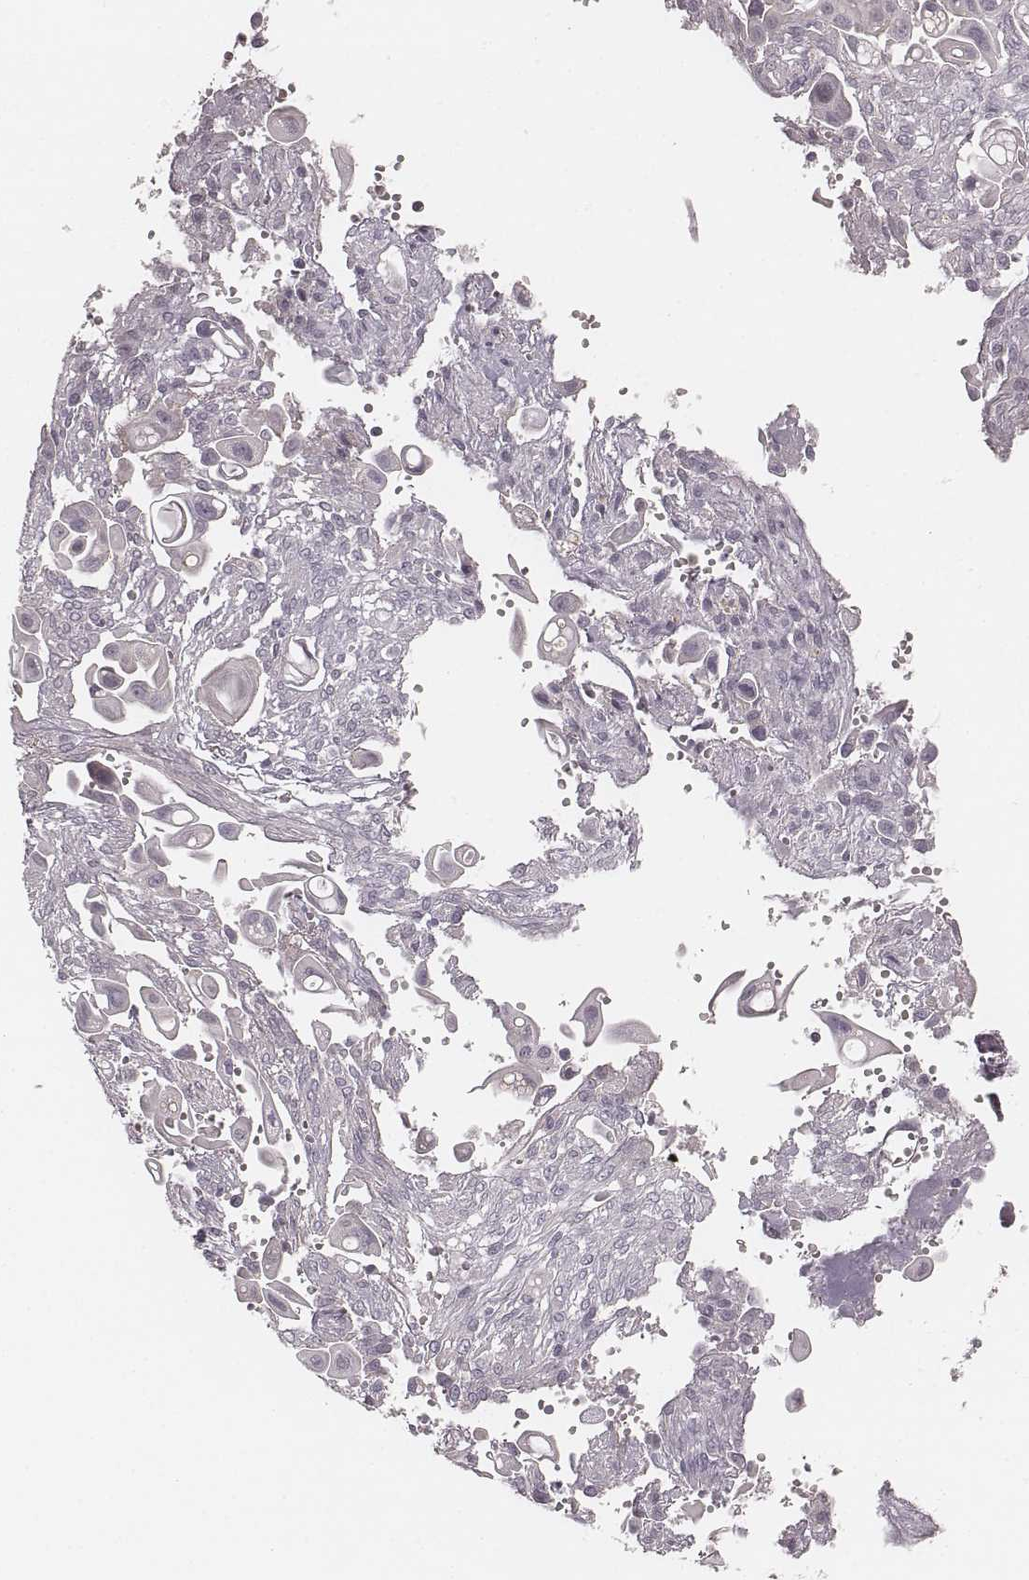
{"staining": {"intensity": "negative", "quantity": "none", "location": "none"}, "tissue": "pancreatic cancer", "cell_type": "Tumor cells", "image_type": "cancer", "snomed": [{"axis": "morphology", "description": "Adenocarcinoma, NOS"}, {"axis": "topography", "description": "Pancreas"}], "caption": "This is an immunohistochemistry photomicrograph of human adenocarcinoma (pancreatic). There is no staining in tumor cells.", "gene": "SPATA24", "patient": {"sex": "male", "age": 50}}